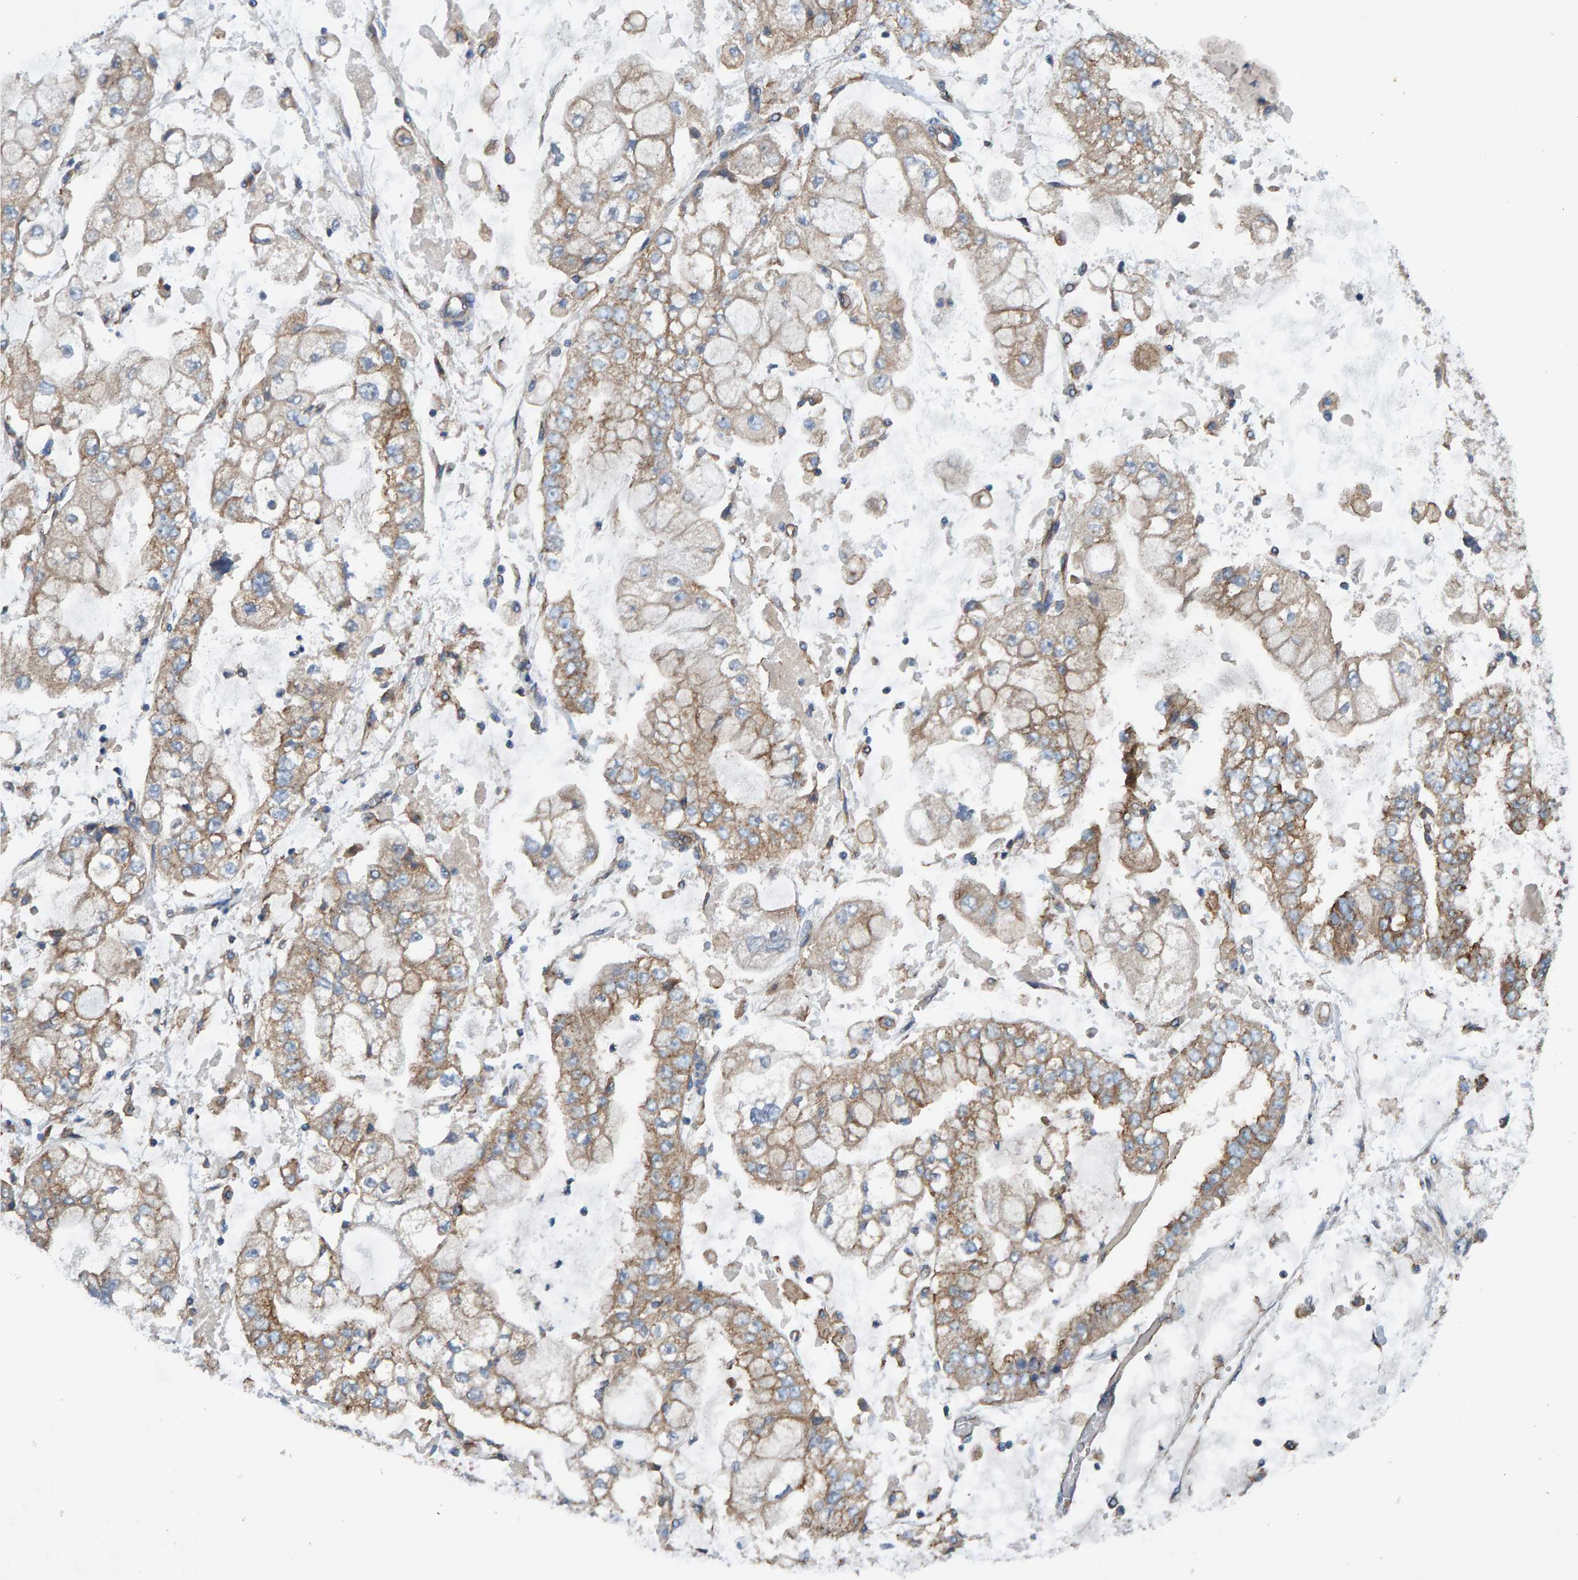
{"staining": {"intensity": "weak", "quantity": ">75%", "location": "cytoplasmic/membranous"}, "tissue": "stomach cancer", "cell_type": "Tumor cells", "image_type": "cancer", "snomed": [{"axis": "morphology", "description": "Adenocarcinoma, NOS"}, {"axis": "topography", "description": "Stomach"}], "caption": "This image displays stomach adenocarcinoma stained with immunohistochemistry (IHC) to label a protein in brown. The cytoplasmic/membranous of tumor cells show weak positivity for the protein. Nuclei are counter-stained blue.", "gene": "MKLN1", "patient": {"sex": "male", "age": 76}}